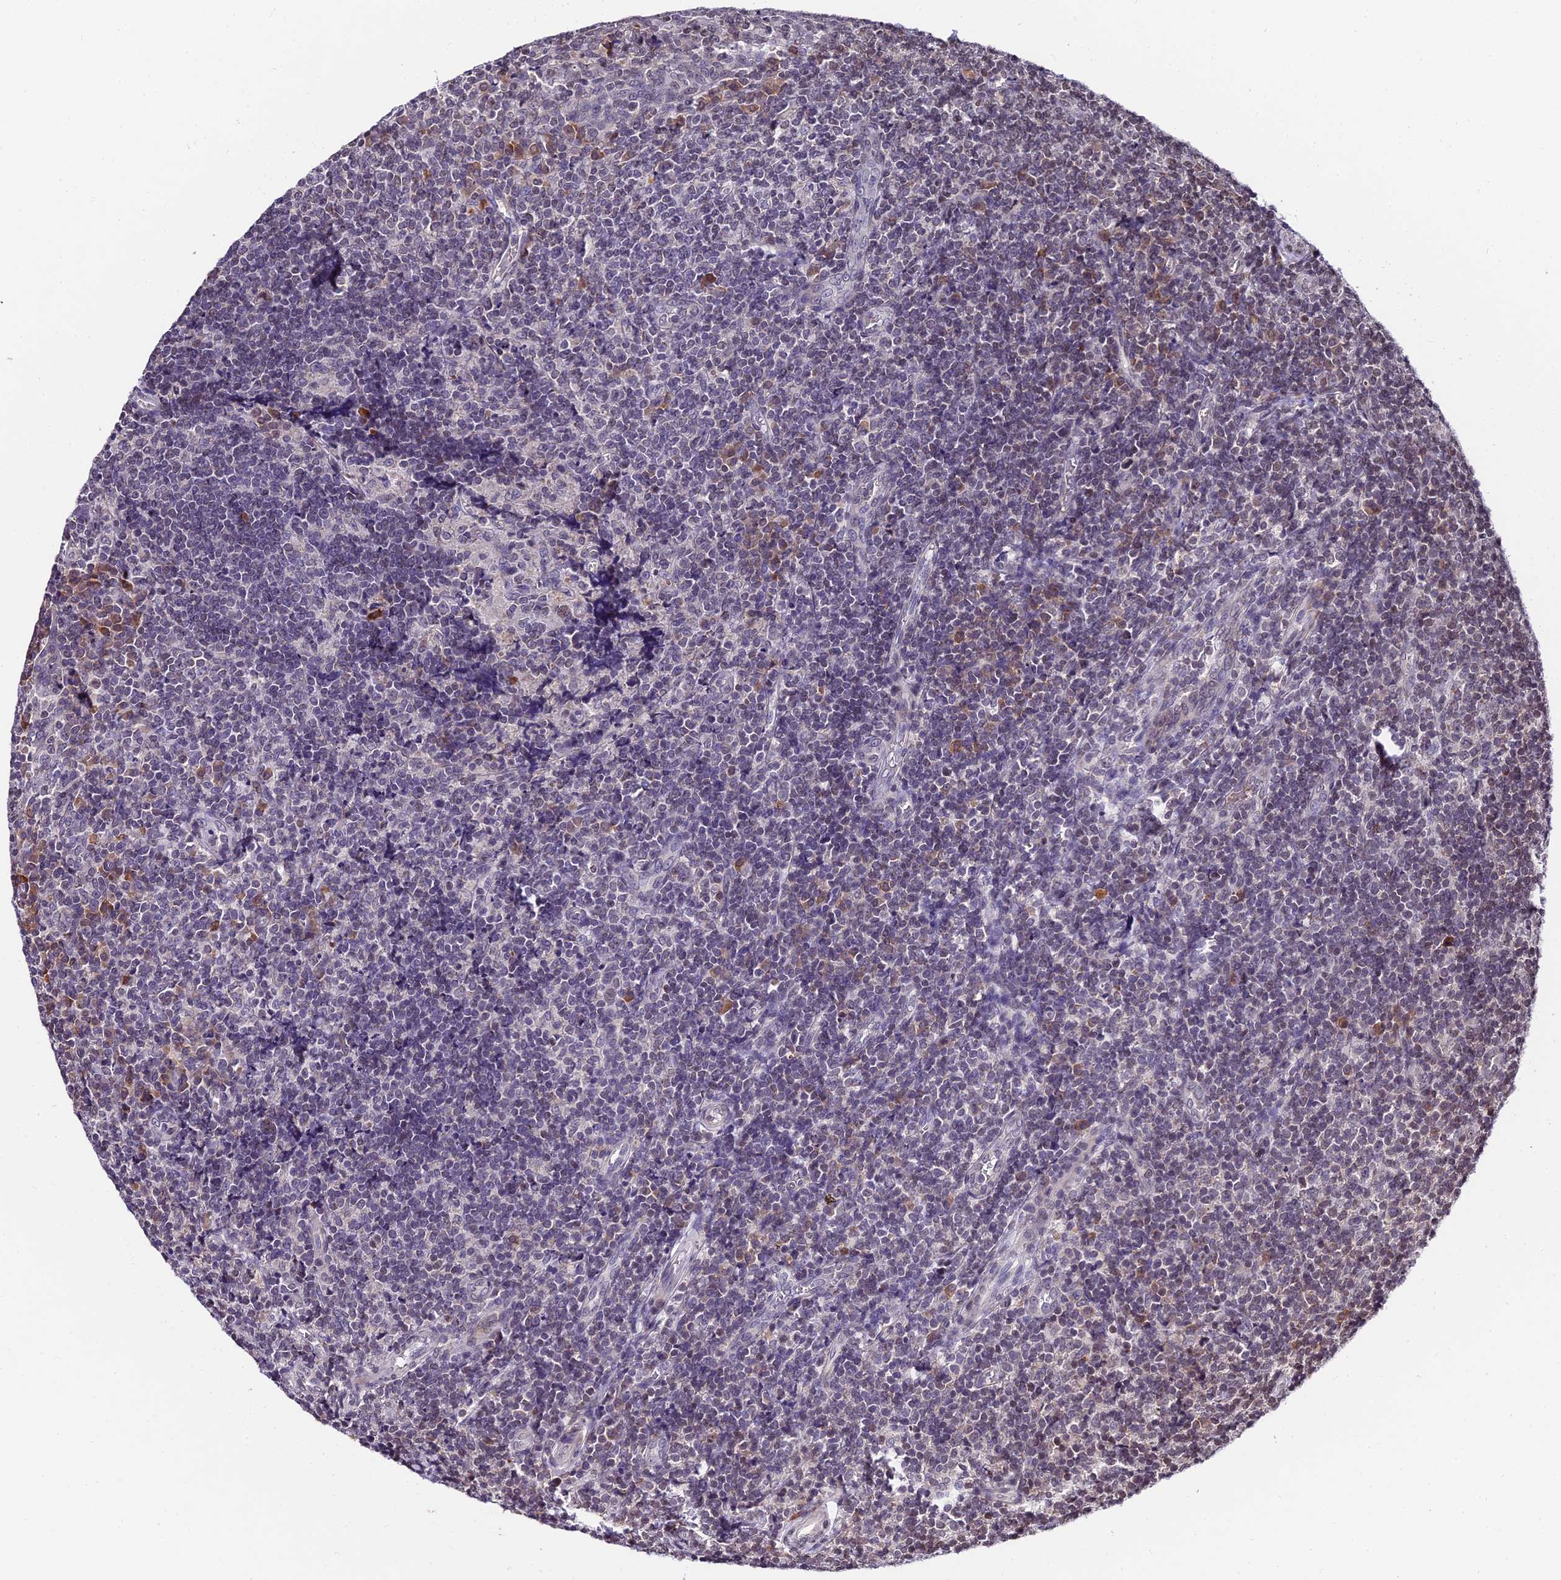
{"staining": {"intensity": "moderate", "quantity": "<25%", "location": "cytoplasmic/membranous"}, "tissue": "tonsil", "cell_type": "Germinal center cells", "image_type": "normal", "snomed": [{"axis": "morphology", "description": "Normal tissue, NOS"}, {"axis": "topography", "description": "Tonsil"}], "caption": "Moderate cytoplasmic/membranous staining for a protein is appreciated in approximately <25% of germinal center cells of unremarkable tonsil using immunohistochemistry.", "gene": "CDNF", "patient": {"sex": "female", "age": 19}}